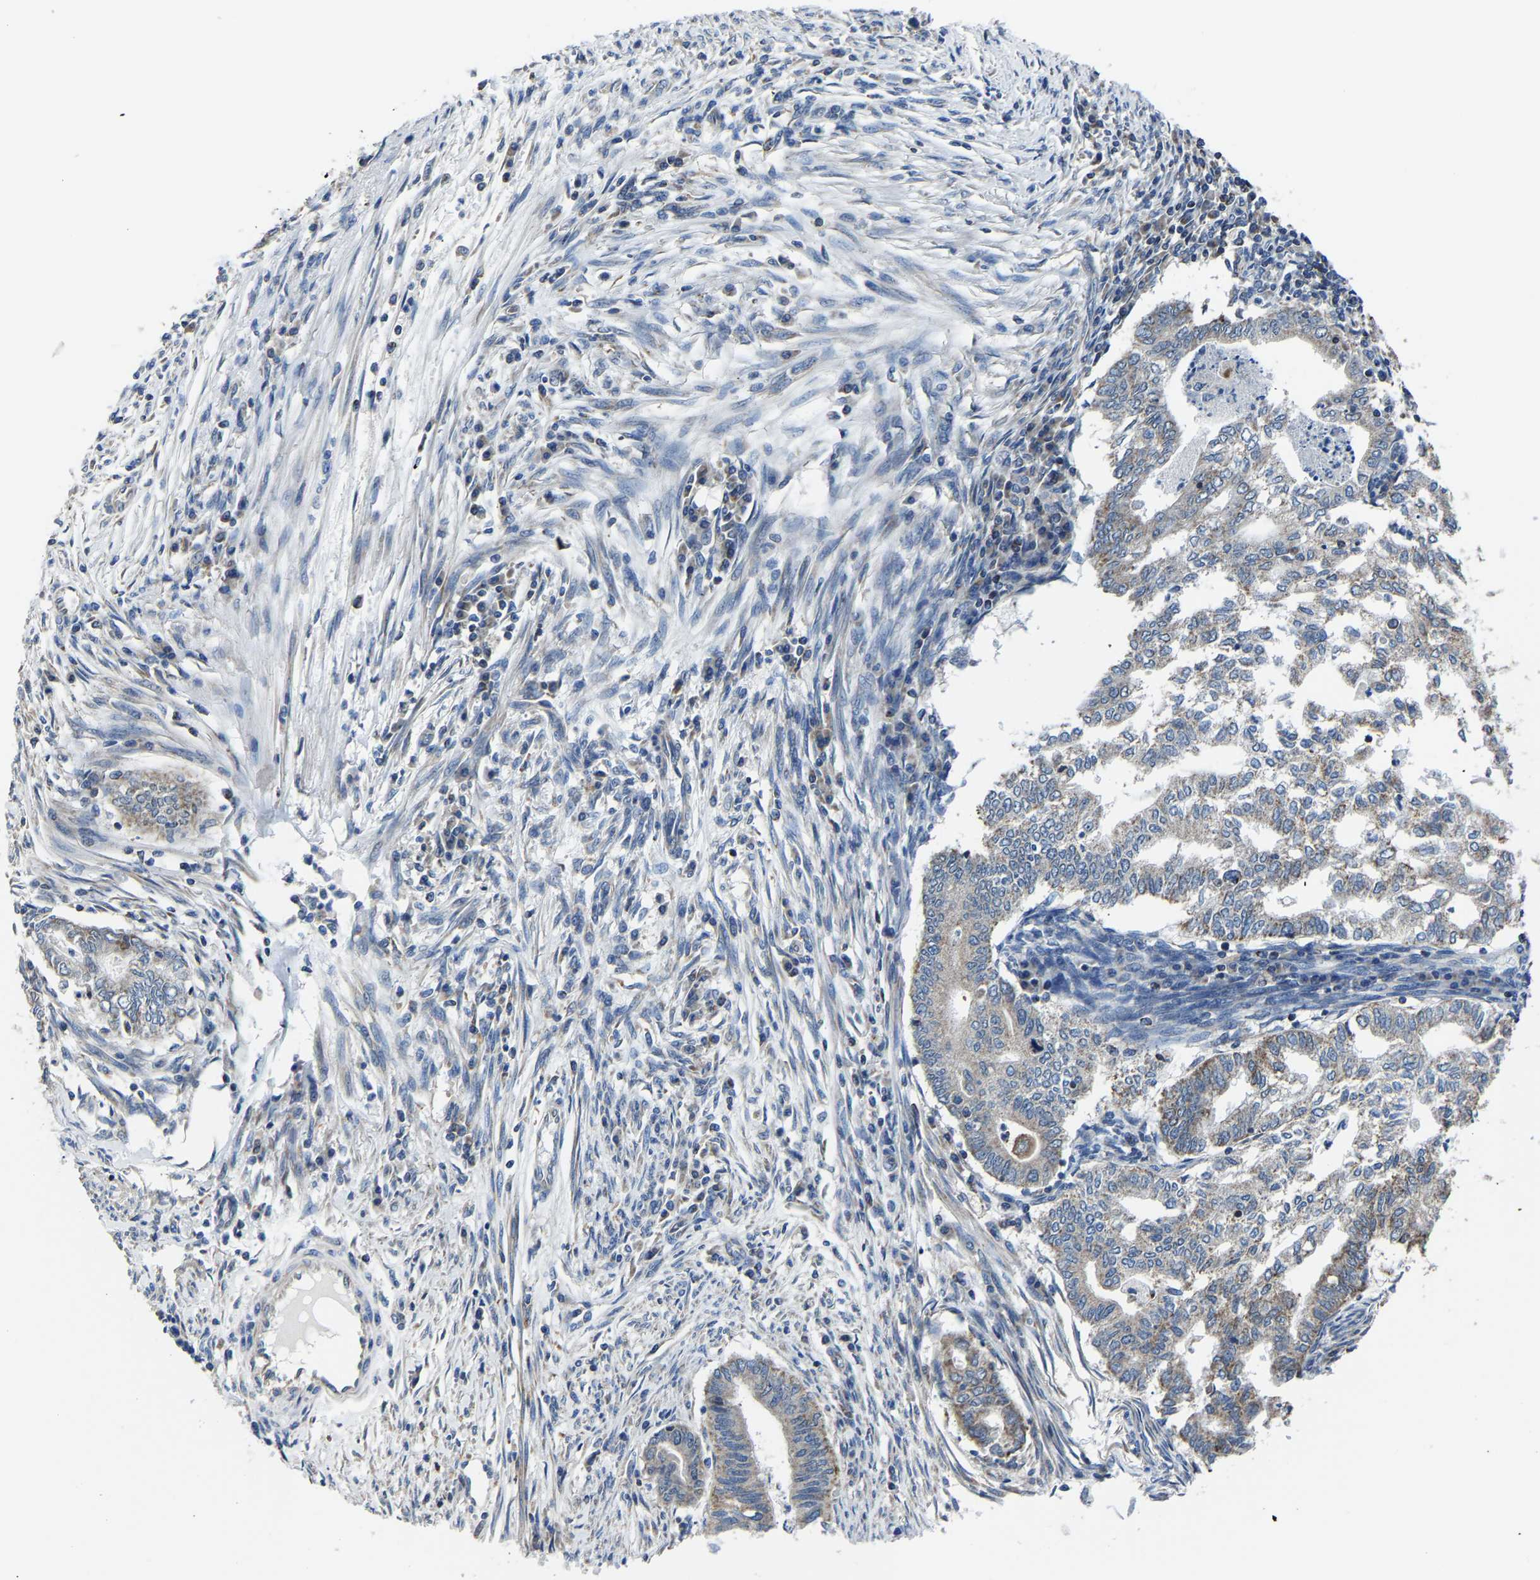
{"staining": {"intensity": "moderate", "quantity": ">75%", "location": "cytoplasmic/membranous"}, "tissue": "endometrial cancer", "cell_type": "Tumor cells", "image_type": "cancer", "snomed": [{"axis": "morphology", "description": "Polyp, NOS"}, {"axis": "morphology", "description": "Adenocarcinoma, NOS"}, {"axis": "morphology", "description": "Adenoma, NOS"}, {"axis": "topography", "description": "Endometrium"}], "caption": "Endometrial cancer tissue exhibits moderate cytoplasmic/membranous expression in about >75% of tumor cells", "gene": "AGK", "patient": {"sex": "female", "age": 79}}